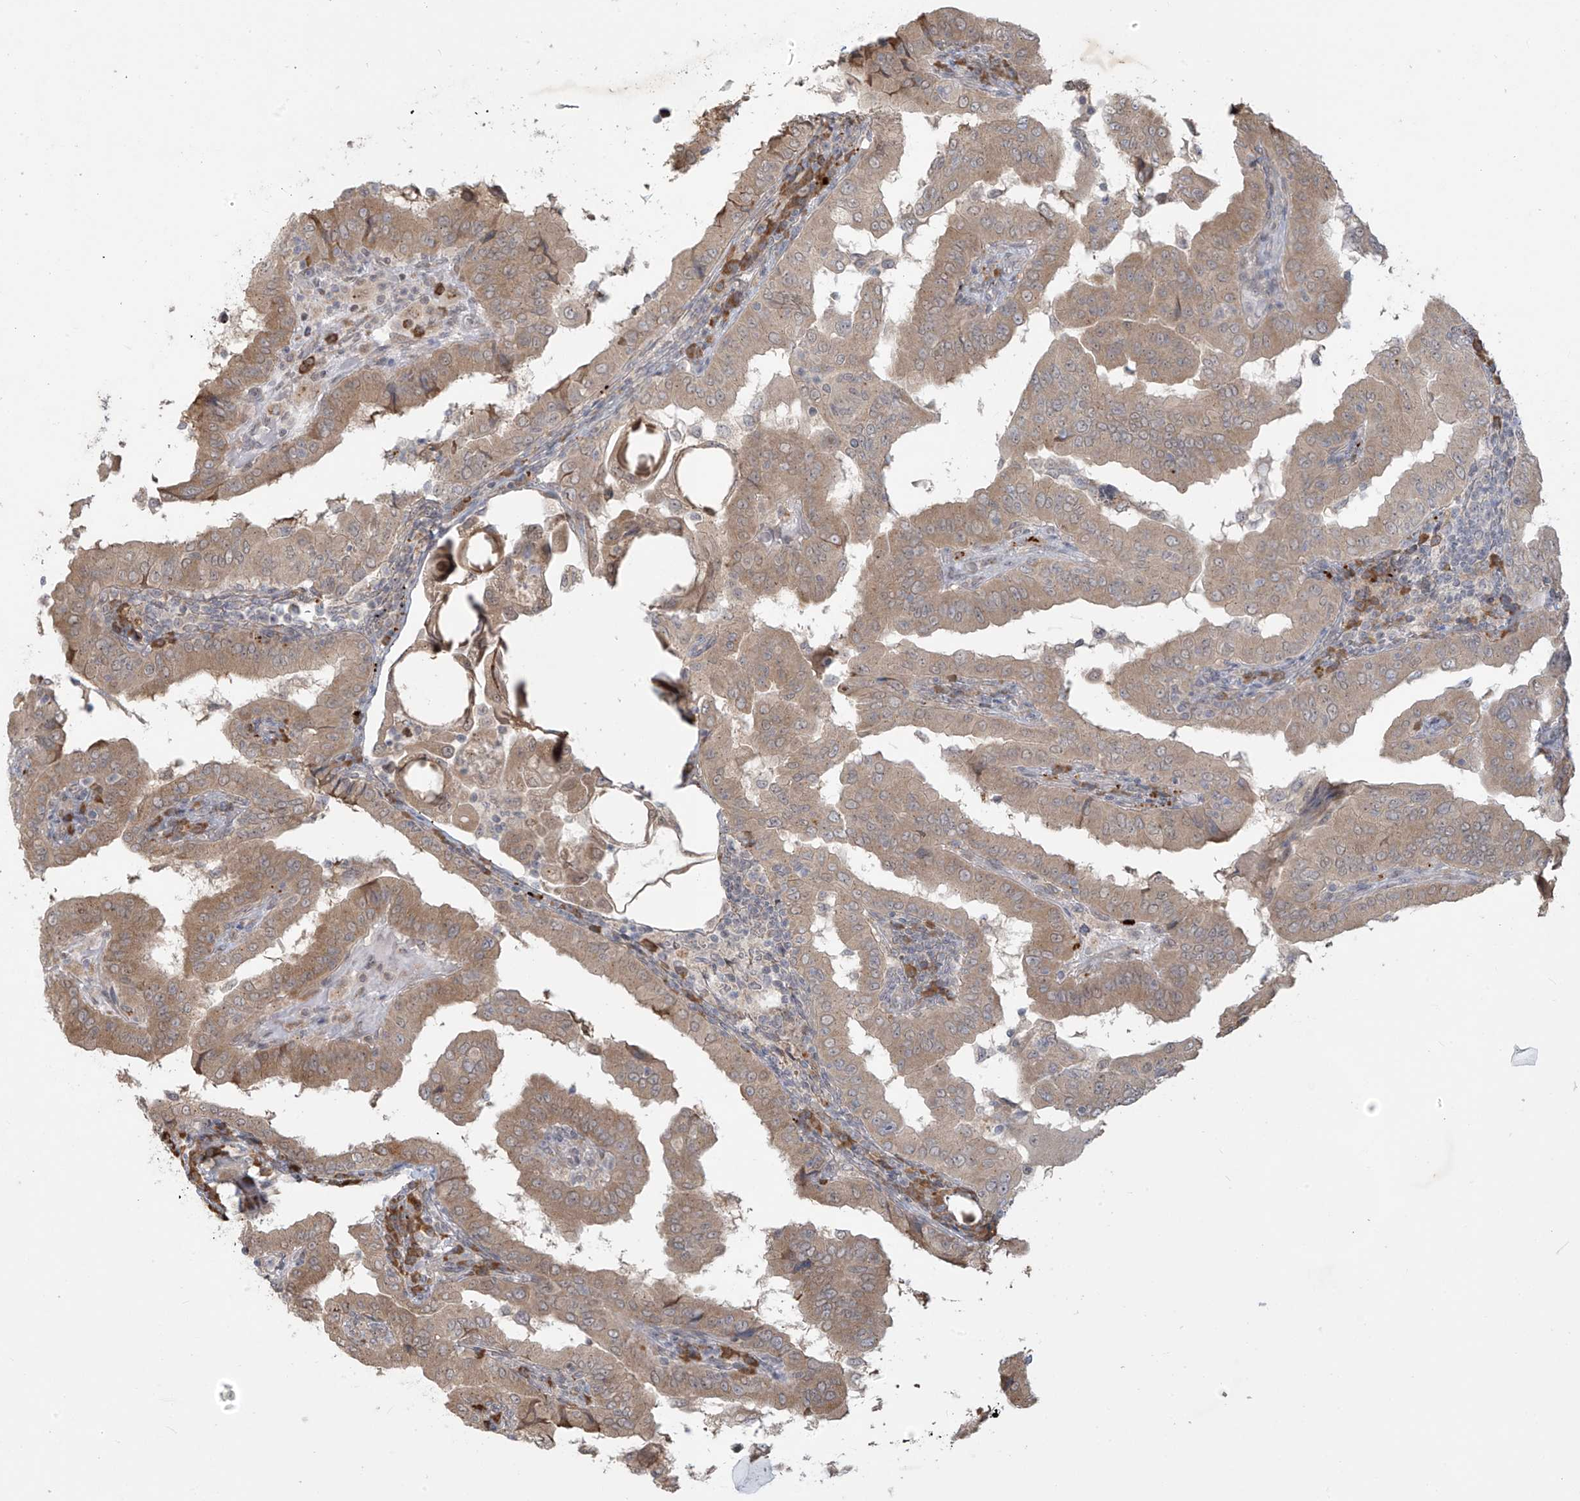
{"staining": {"intensity": "moderate", "quantity": ">75%", "location": "cytoplasmic/membranous"}, "tissue": "thyroid cancer", "cell_type": "Tumor cells", "image_type": "cancer", "snomed": [{"axis": "morphology", "description": "Papillary adenocarcinoma, NOS"}, {"axis": "topography", "description": "Thyroid gland"}], "caption": "Approximately >75% of tumor cells in human thyroid papillary adenocarcinoma exhibit moderate cytoplasmic/membranous protein expression as visualized by brown immunohistochemical staining.", "gene": "PLEKHM3", "patient": {"sex": "male", "age": 33}}